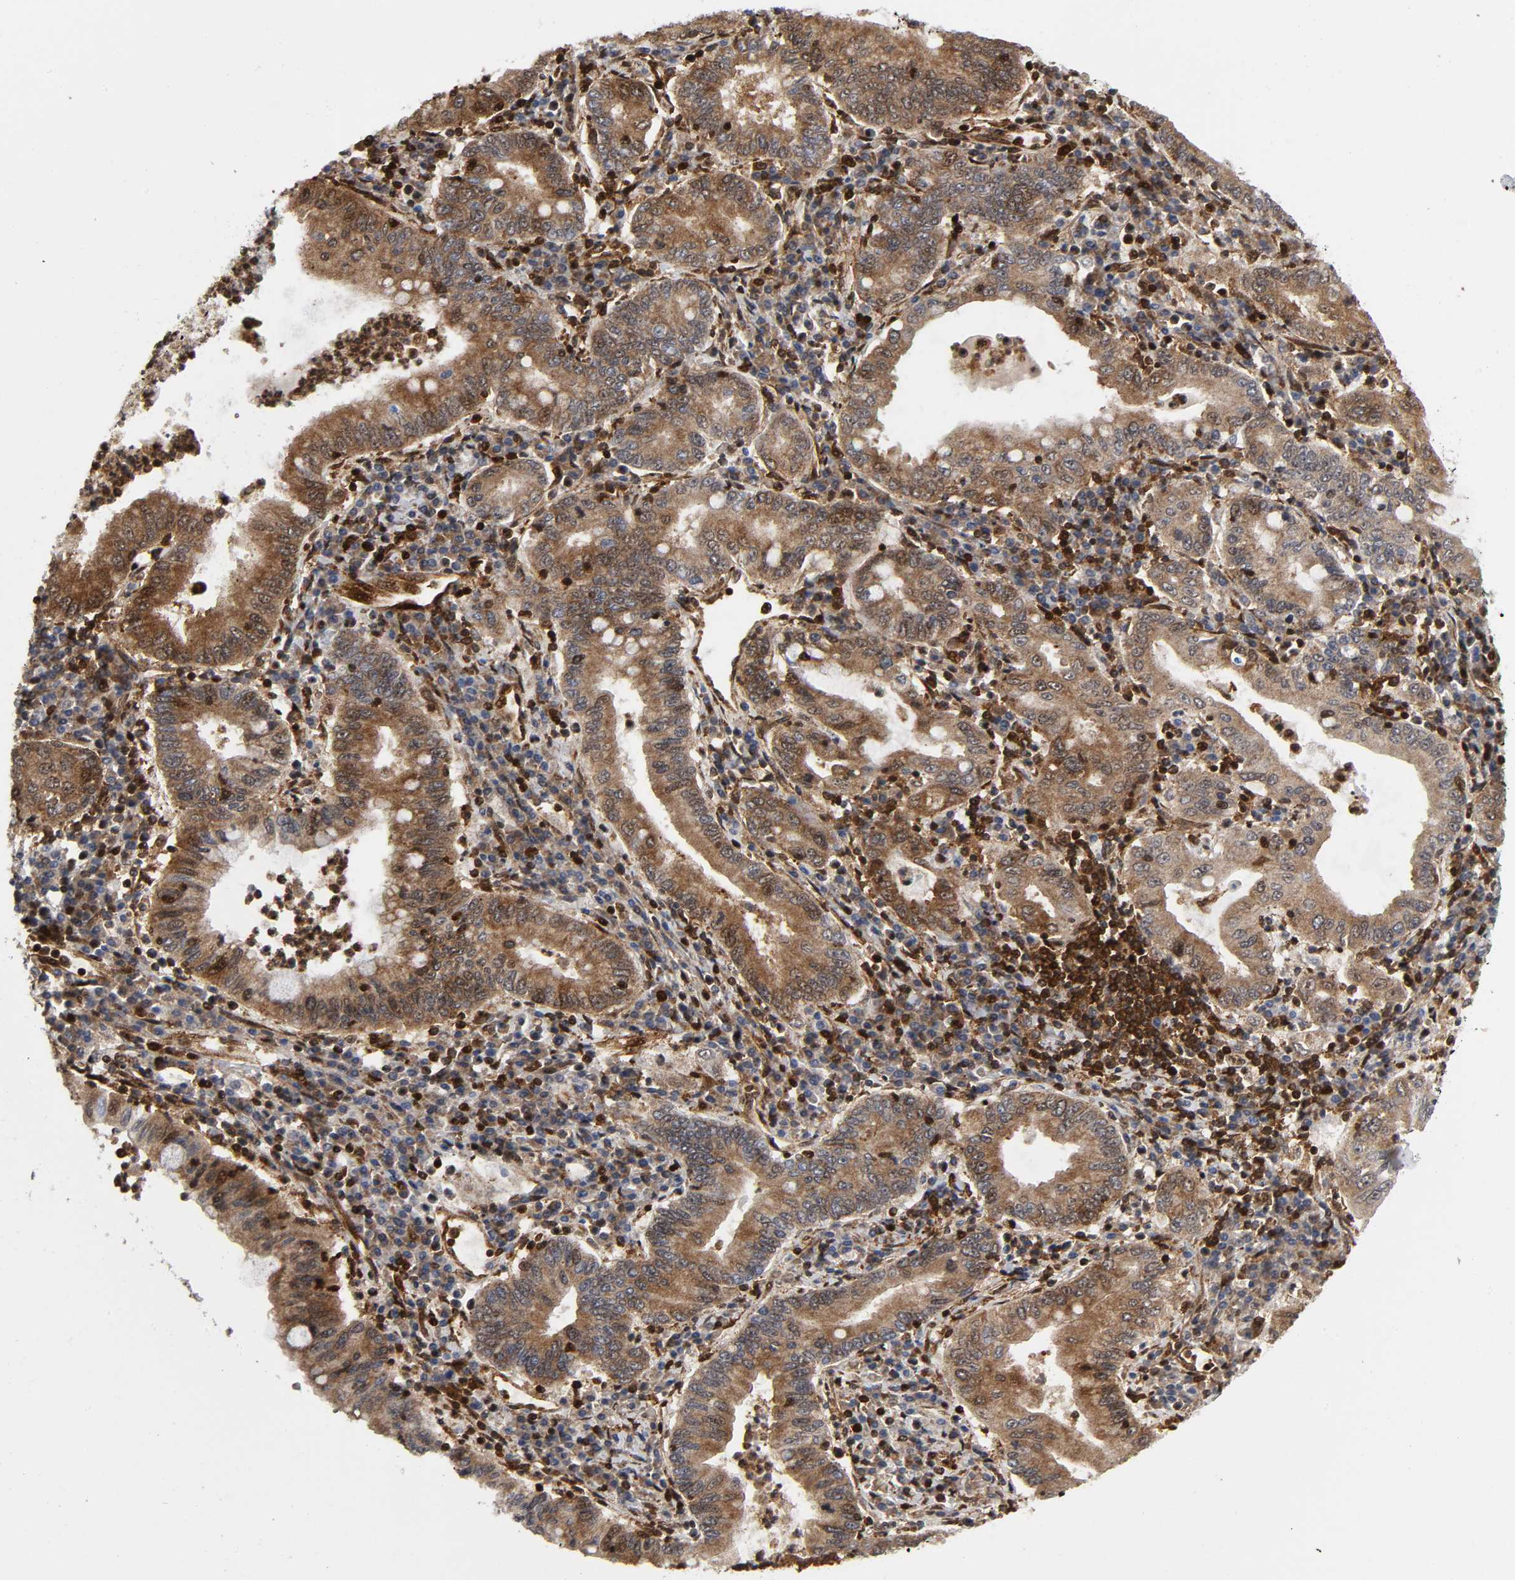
{"staining": {"intensity": "moderate", "quantity": ">75%", "location": "cytoplasmic/membranous"}, "tissue": "stomach cancer", "cell_type": "Tumor cells", "image_type": "cancer", "snomed": [{"axis": "morphology", "description": "Normal tissue, NOS"}, {"axis": "morphology", "description": "Adenocarcinoma, NOS"}, {"axis": "topography", "description": "Esophagus"}, {"axis": "topography", "description": "Stomach, upper"}, {"axis": "topography", "description": "Peripheral nerve tissue"}], "caption": "An immunohistochemistry micrograph of neoplastic tissue is shown. Protein staining in brown highlights moderate cytoplasmic/membranous positivity in stomach adenocarcinoma within tumor cells.", "gene": "MAPK1", "patient": {"sex": "male", "age": 62}}